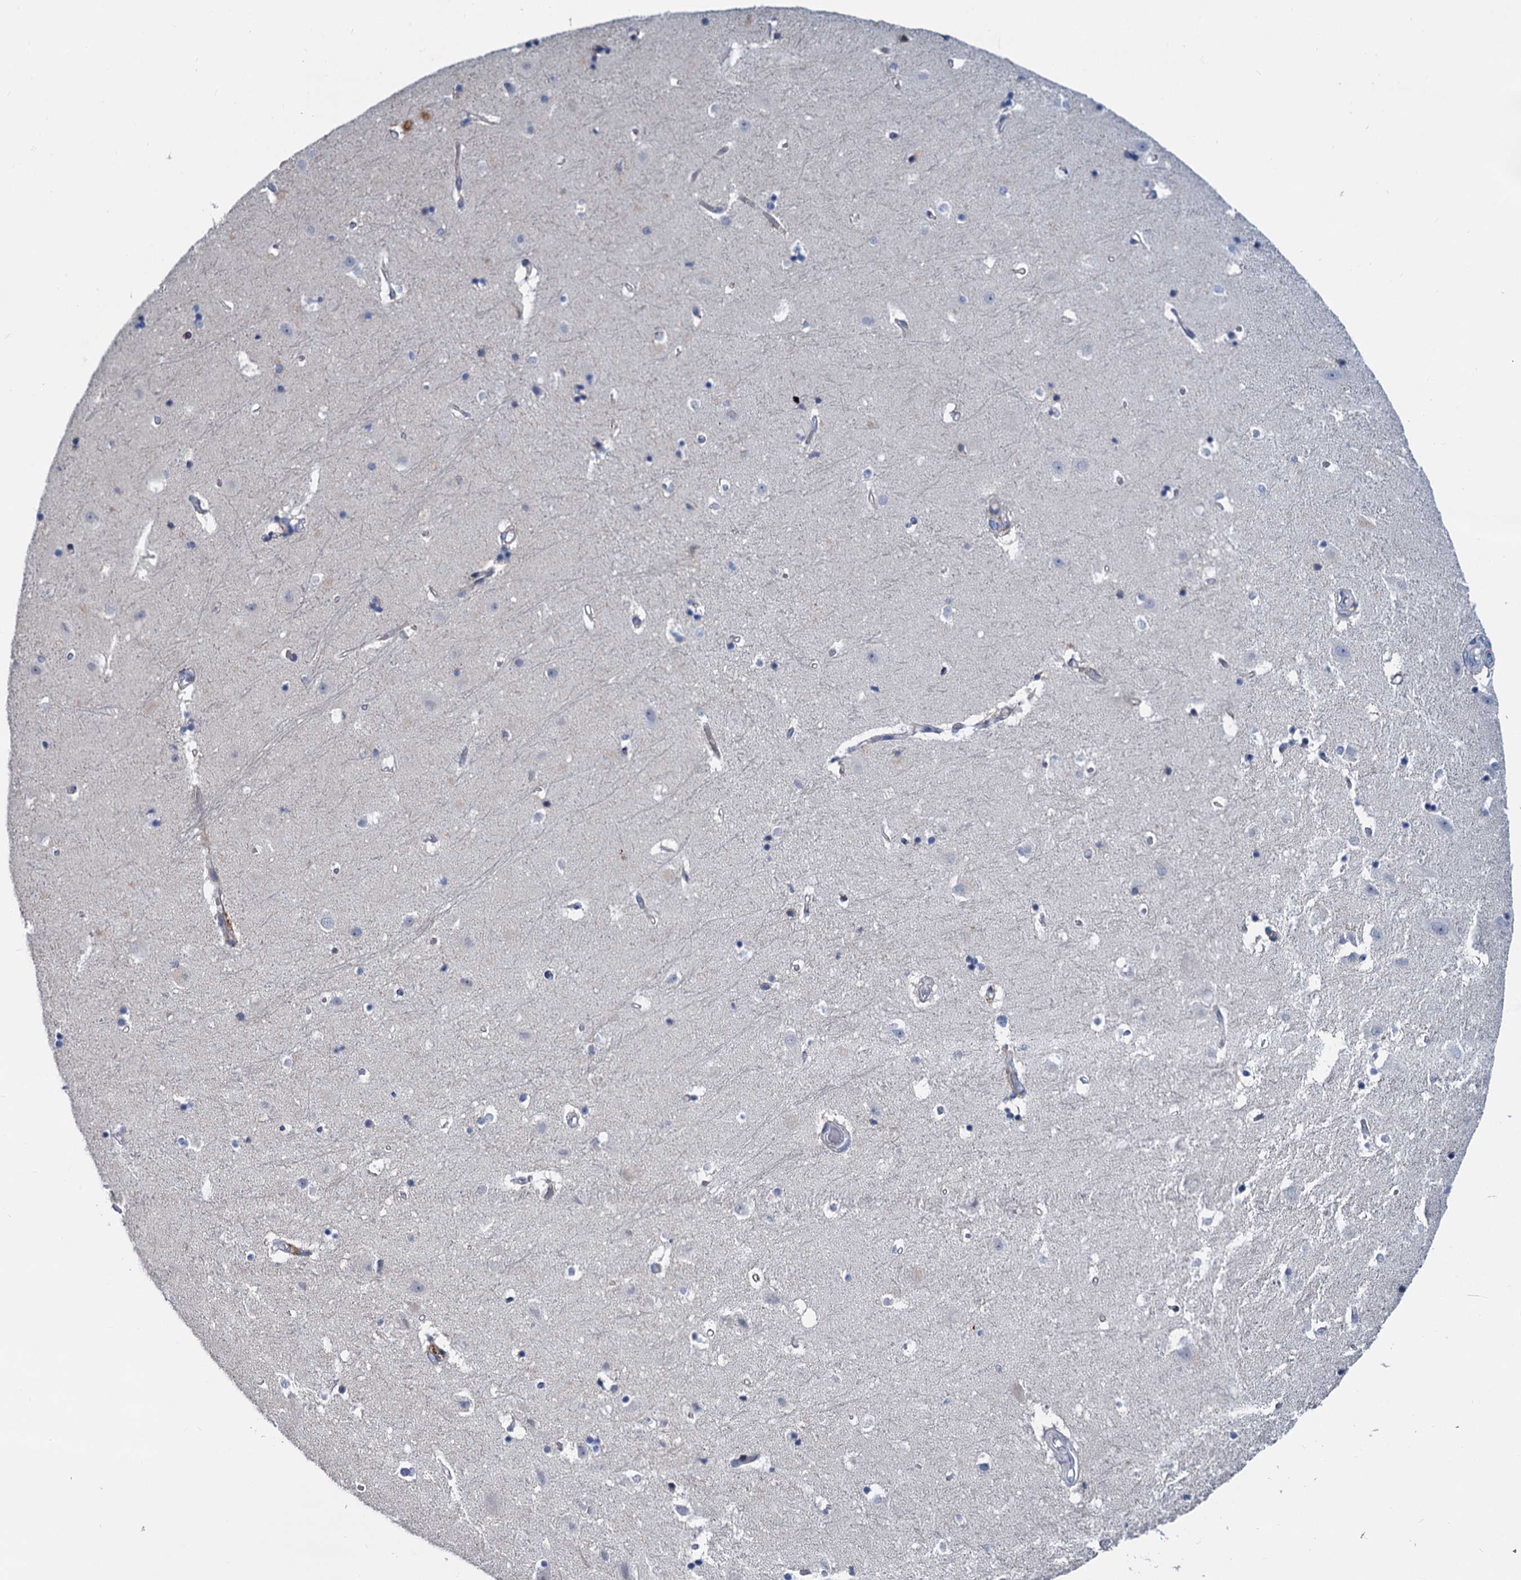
{"staining": {"intensity": "negative", "quantity": "none", "location": "none"}, "tissue": "hippocampus", "cell_type": "Glial cells", "image_type": "normal", "snomed": [{"axis": "morphology", "description": "Normal tissue, NOS"}, {"axis": "topography", "description": "Hippocampus"}], "caption": "Immunohistochemistry of unremarkable human hippocampus exhibits no staining in glial cells.", "gene": "LRCH4", "patient": {"sex": "female", "age": 52}}